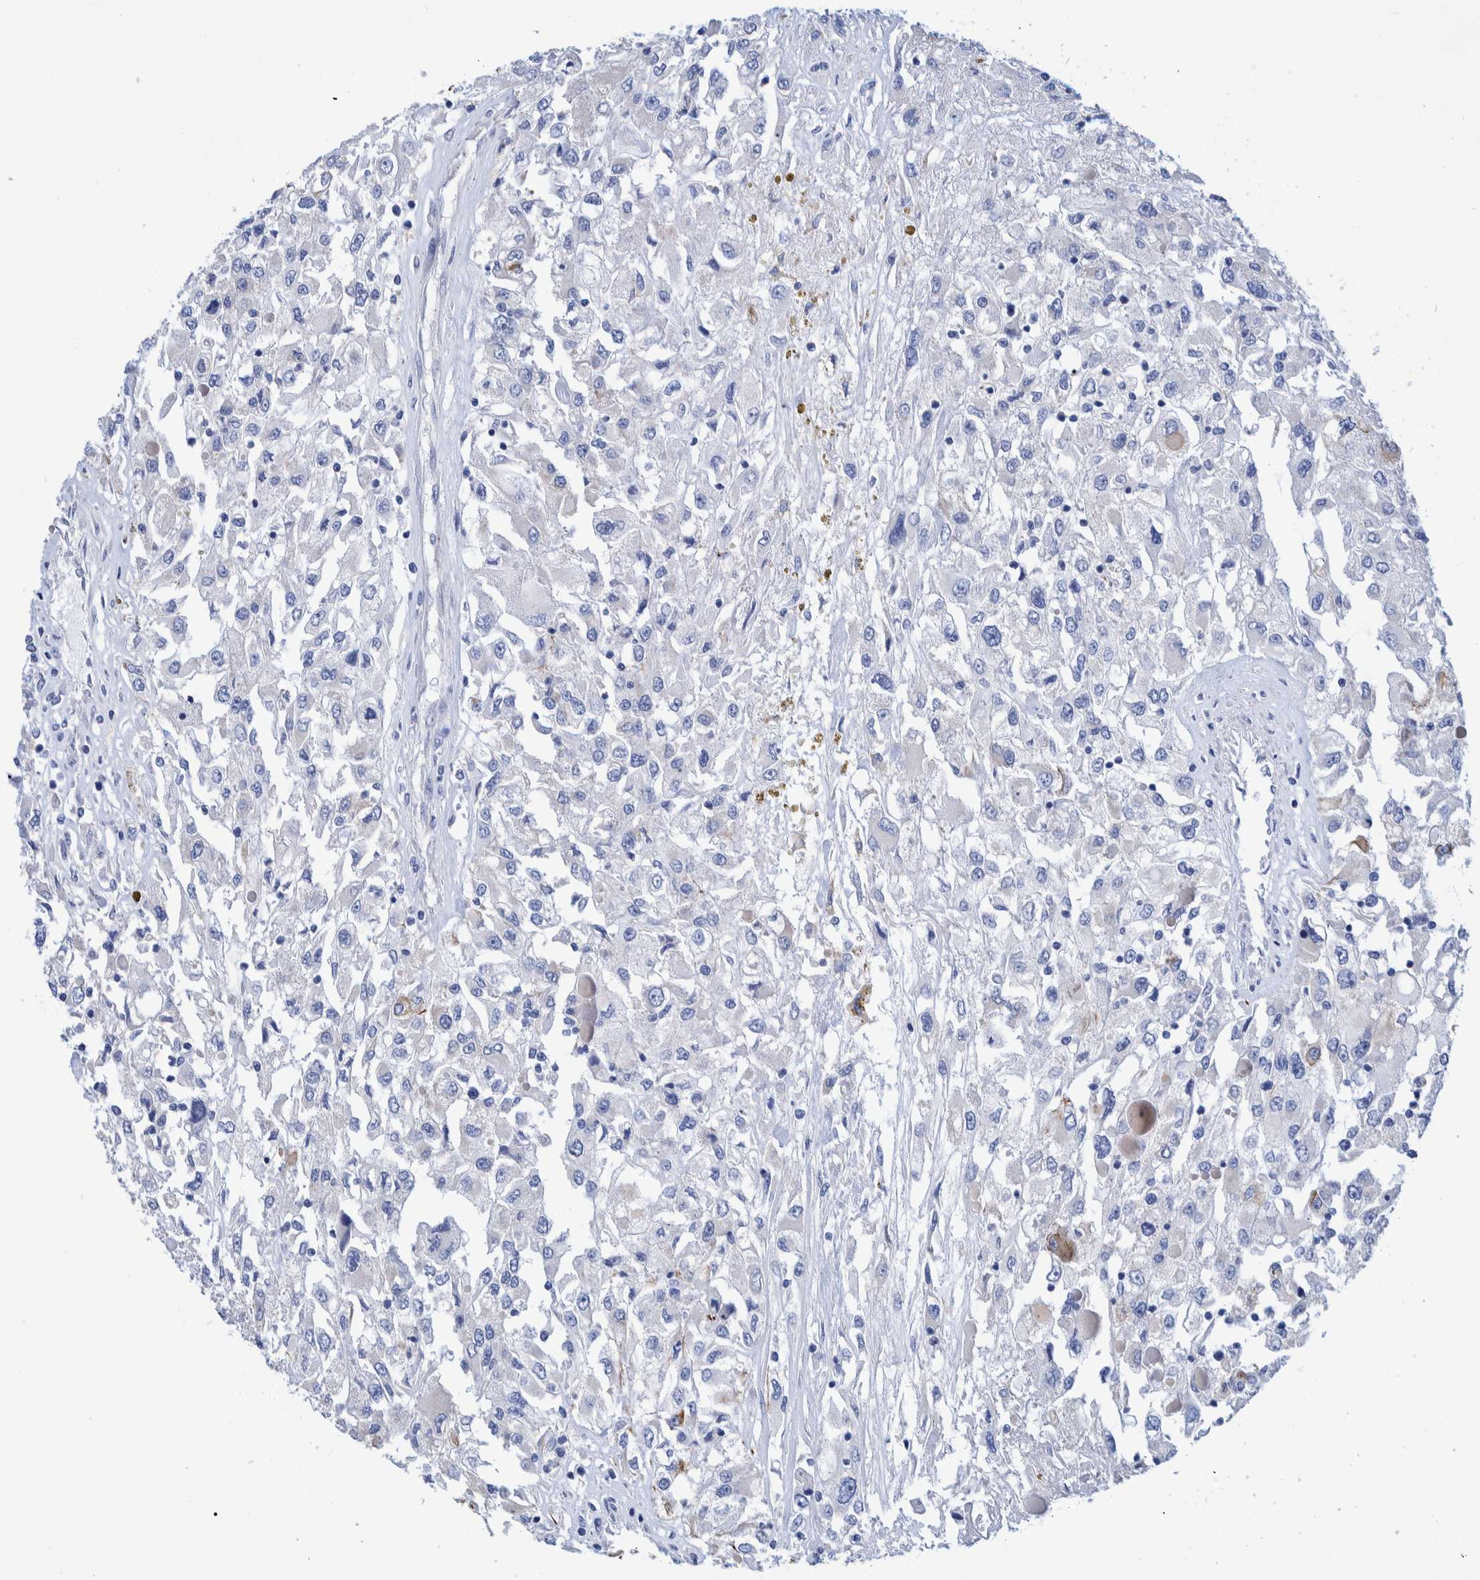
{"staining": {"intensity": "negative", "quantity": "none", "location": "none"}, "tissue": "renal cancer", "cell_type": "Tumor cells", "image_type": "cancer", "snomed": [{"axis": "morphology", "description": "Adenocarcinoma, NOS"}, {"axis": "topography", "description": "Kidney"}], "caption": "Renal adenocarcinoma stained for a protein using immunohistochemistry (IHC) exhibits no staining tumor cells.", "gene": "MKS1", "patient": {"sex": "female", "age": 52}}